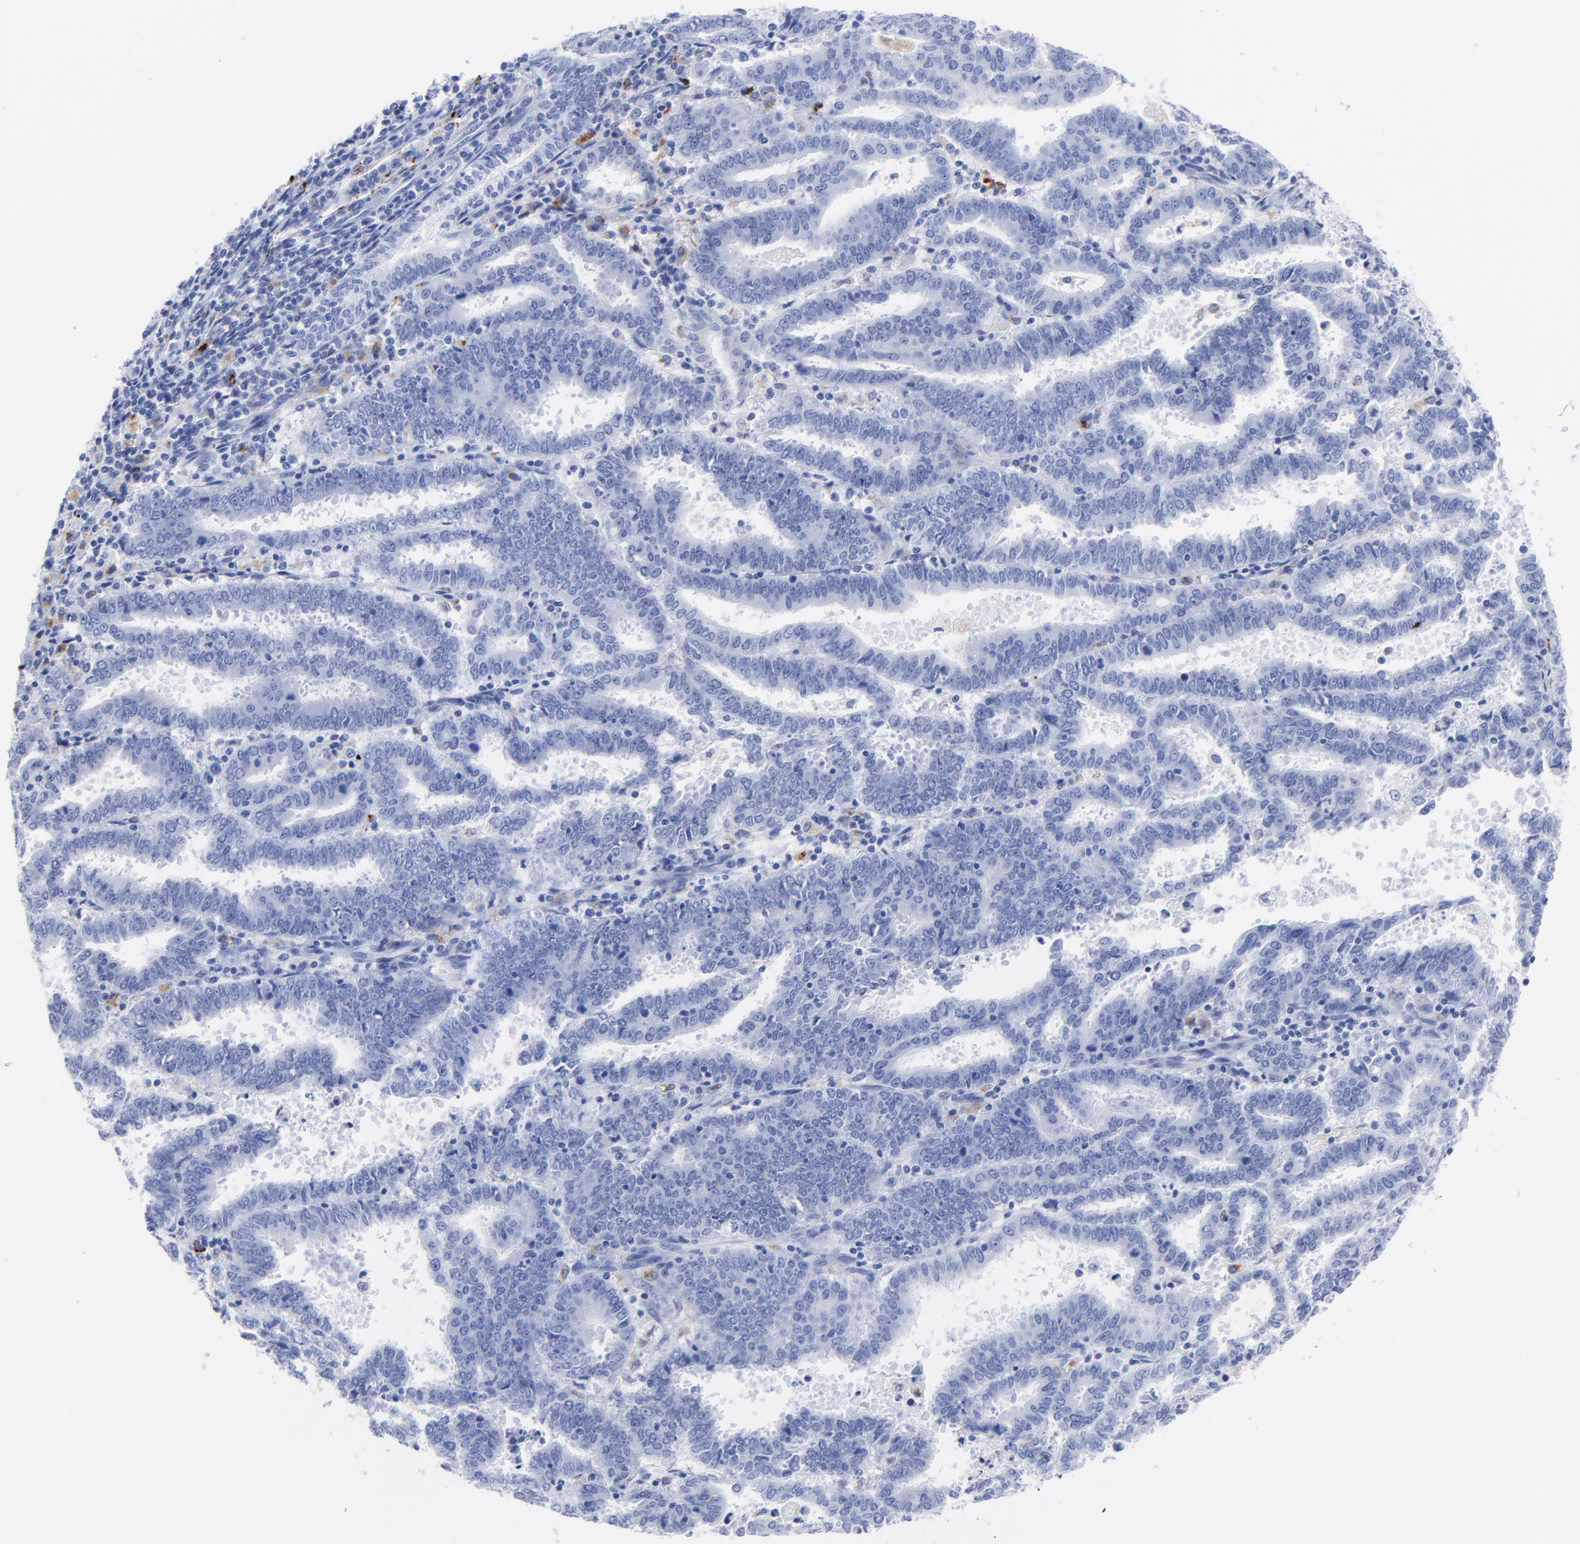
{"staining": {"intensity": "negative", "quantity": "none", "location": "none"}, "tissue": "endometrial cancer", "cell_type": "Tumor cells", "image_type": "cancer", "snomed": [{"axis": "morphology", "description": "Adenocarcinoma, NOS"}, {"axis": "topography", "description": "Uterus"}], "caption": "This photomicrograph is of endometrial adenocarcinoma stained with immunohistochemistry to label a protein in brown with the nuclei are counter-stained blue. There is no expression in tumor cells.", "gene": "CPVL", "patient": {"sex": "female", "age": 83}}